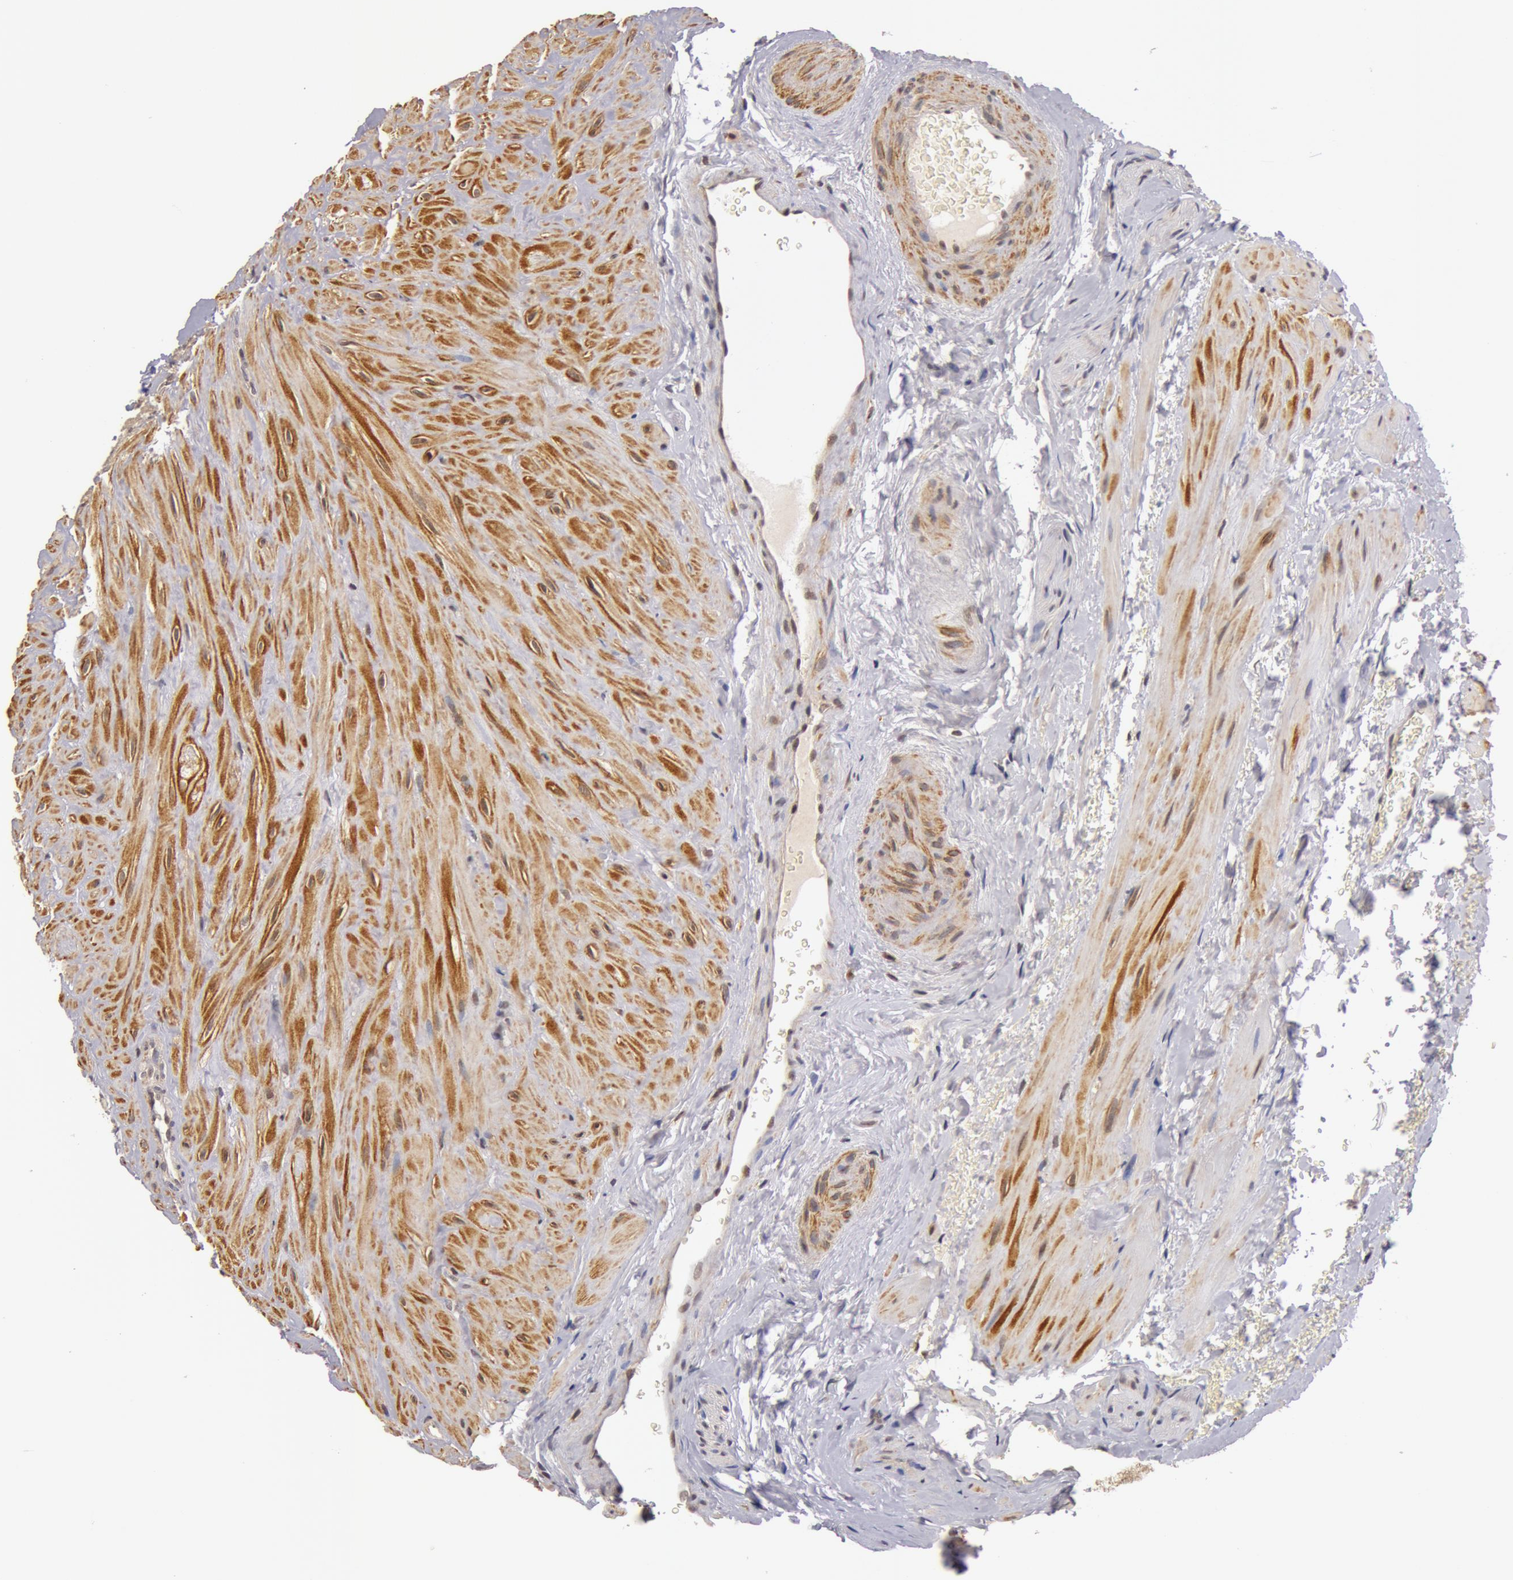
{"staining": {"intensity": "weak", "quantity": "25%-75%", "location": "nuclear"}, "tissue": "seminal vesicle", "cell_type": "Glandular cells", "image_type": "normal", "snomed": [{"axis": "morphology", "description": "Normal tissue, NOS"}, {"axis": "topography", "description": "Seminal veicle"}], "caption": "Immunohistochemistry micrograph of benign seminal vesicle: seminal vesicle stained using immunohistochemistry reveals low levels of weak protein expression localized specifically in the nuclear of glandular cells, appearing as a nuclear brown color.", "gene": "ZNF350", "patient": {"sex": "male", "age": 69}}